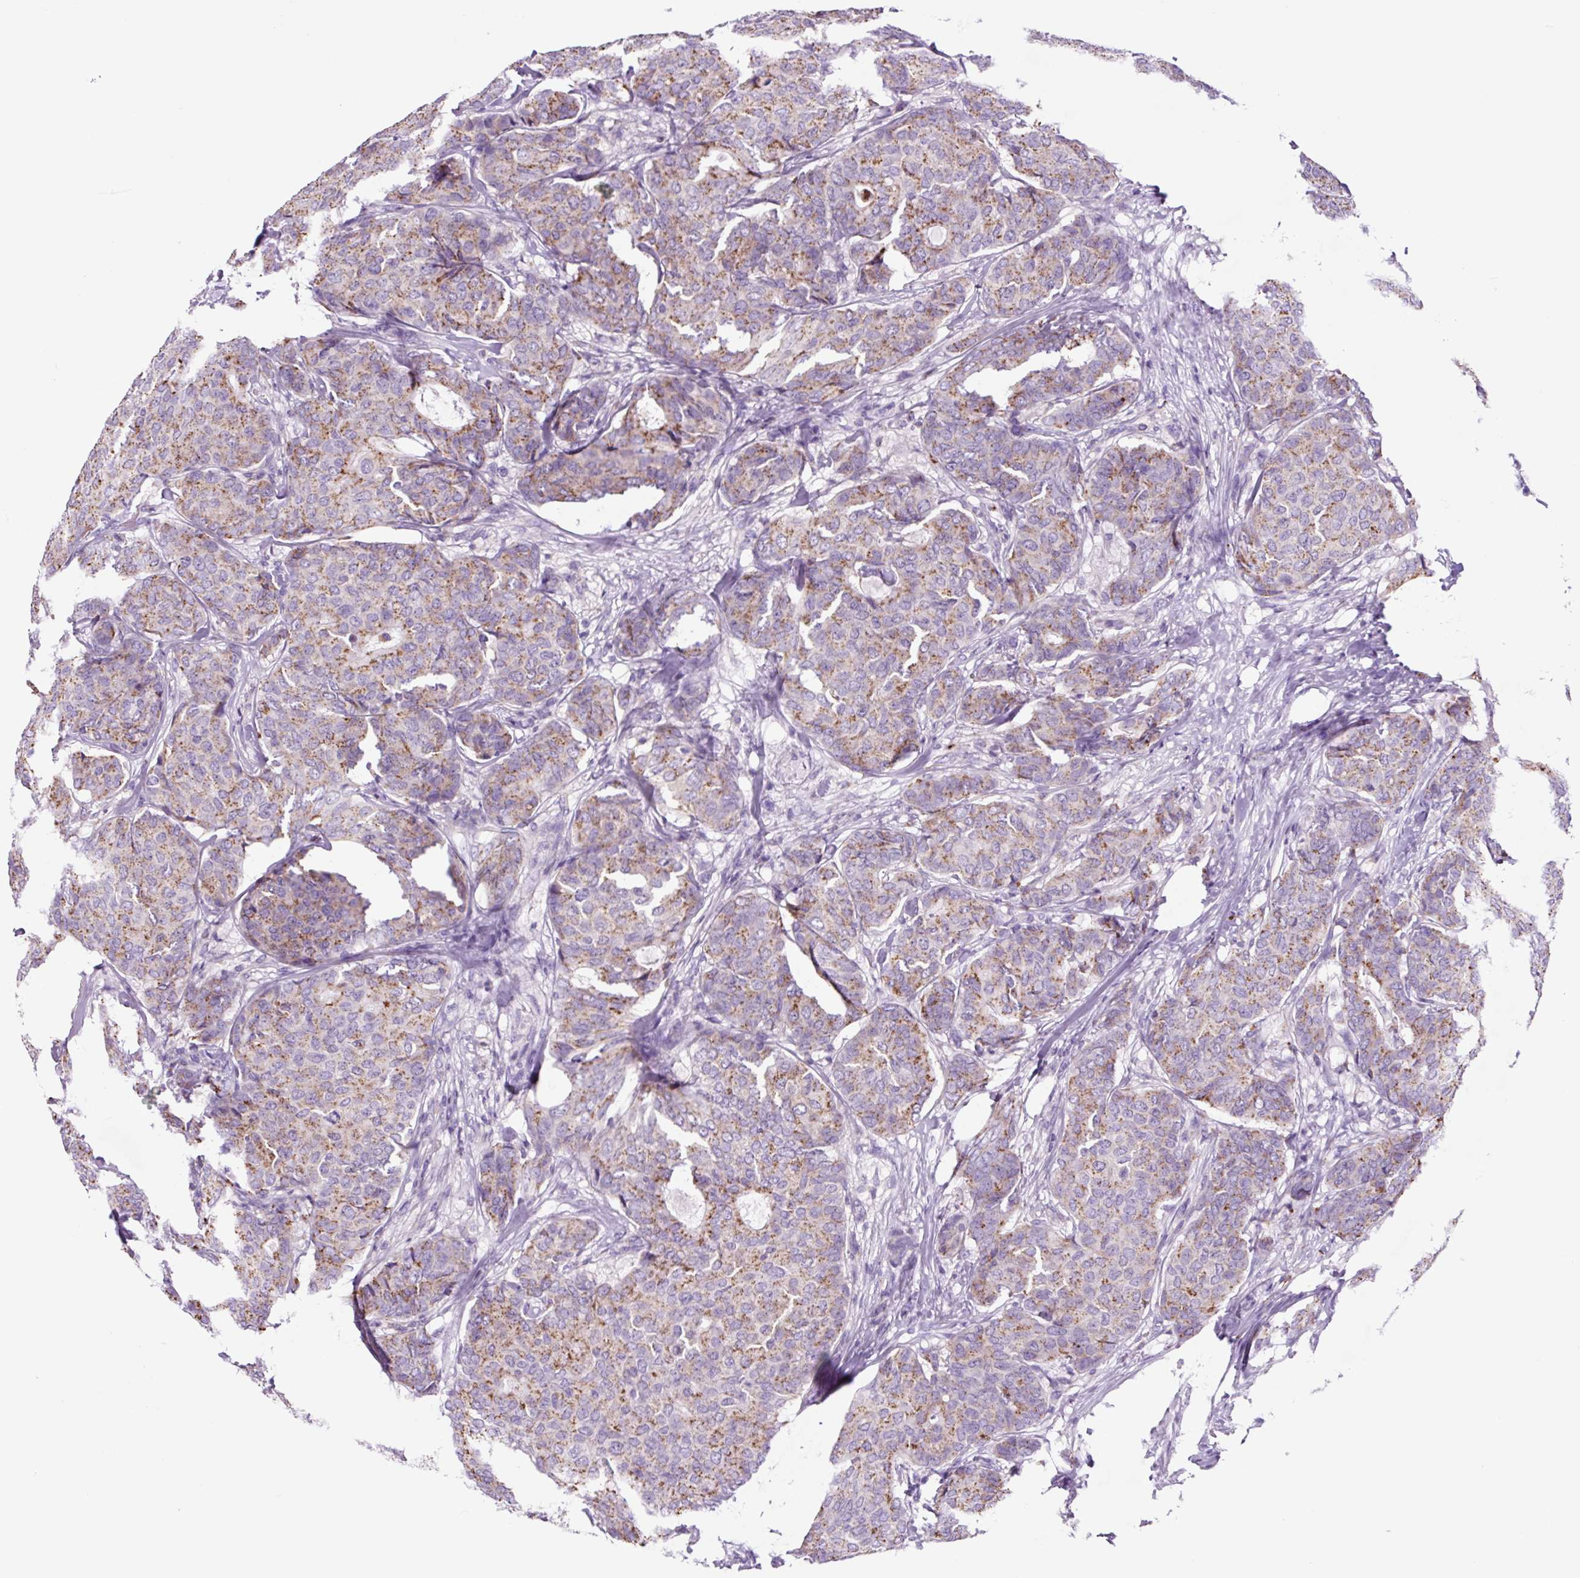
{"staining": {"intensity": "moderate", "quantity": "25%-75%", "location": "cytoplasmic/membranous"}, "tissue": "breast cancer", "cell_type": "Tumor cells", "image_type": "cancer", "snomed": [{"axis": "morphology", "description": "Duct carcinoma"}, {"axis": "topography", "description": "Breast"}], "caption": "Human breast invasive ductal carcinoma stained with a brown dye exhibits moderate cytoplasmic/membranous positive expression in about 25%-75% of tumor cells.", "gene": "LCN10", "patient": {"sex": "female", "age": 75}}